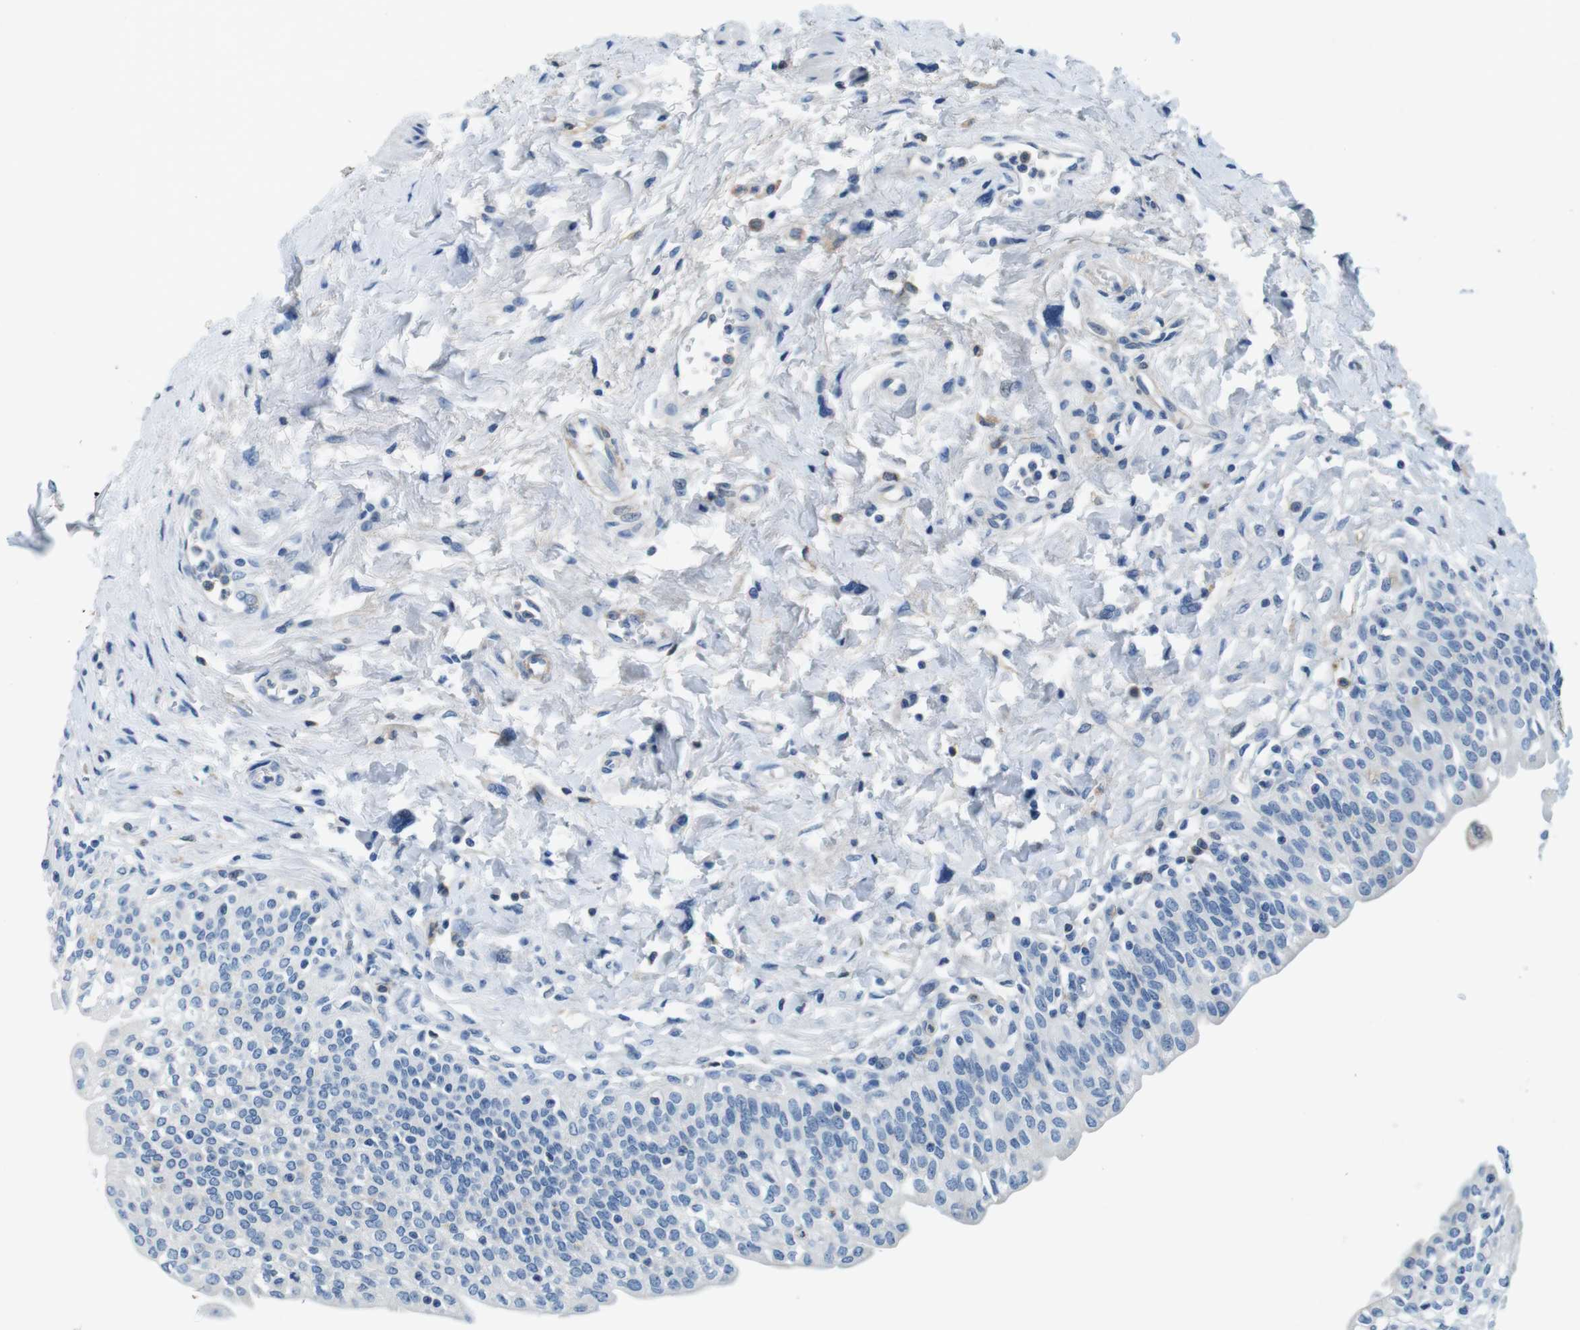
{"staining": {"intensity": "moderate", "quantity": "<25%", "location": "cytoplasmic/membranous"}, "tissue": "urinary bladder", "cell_type": "Urothelial cells", "image_type": "normal", "snomed": [{"axis": "morphology", "description": "Normal tissue, NOS"}, {"axis": "topography", "description": "Urinary bladder"}], "caption": "Immunohistochemical staining of unremarkable urinary bladder displays moderate cytoplasmic/membranous protein staining in approximately <25% of urothelial cells.", "gene": "IGHD", "patient": {"sex": "male", "age": 55}}